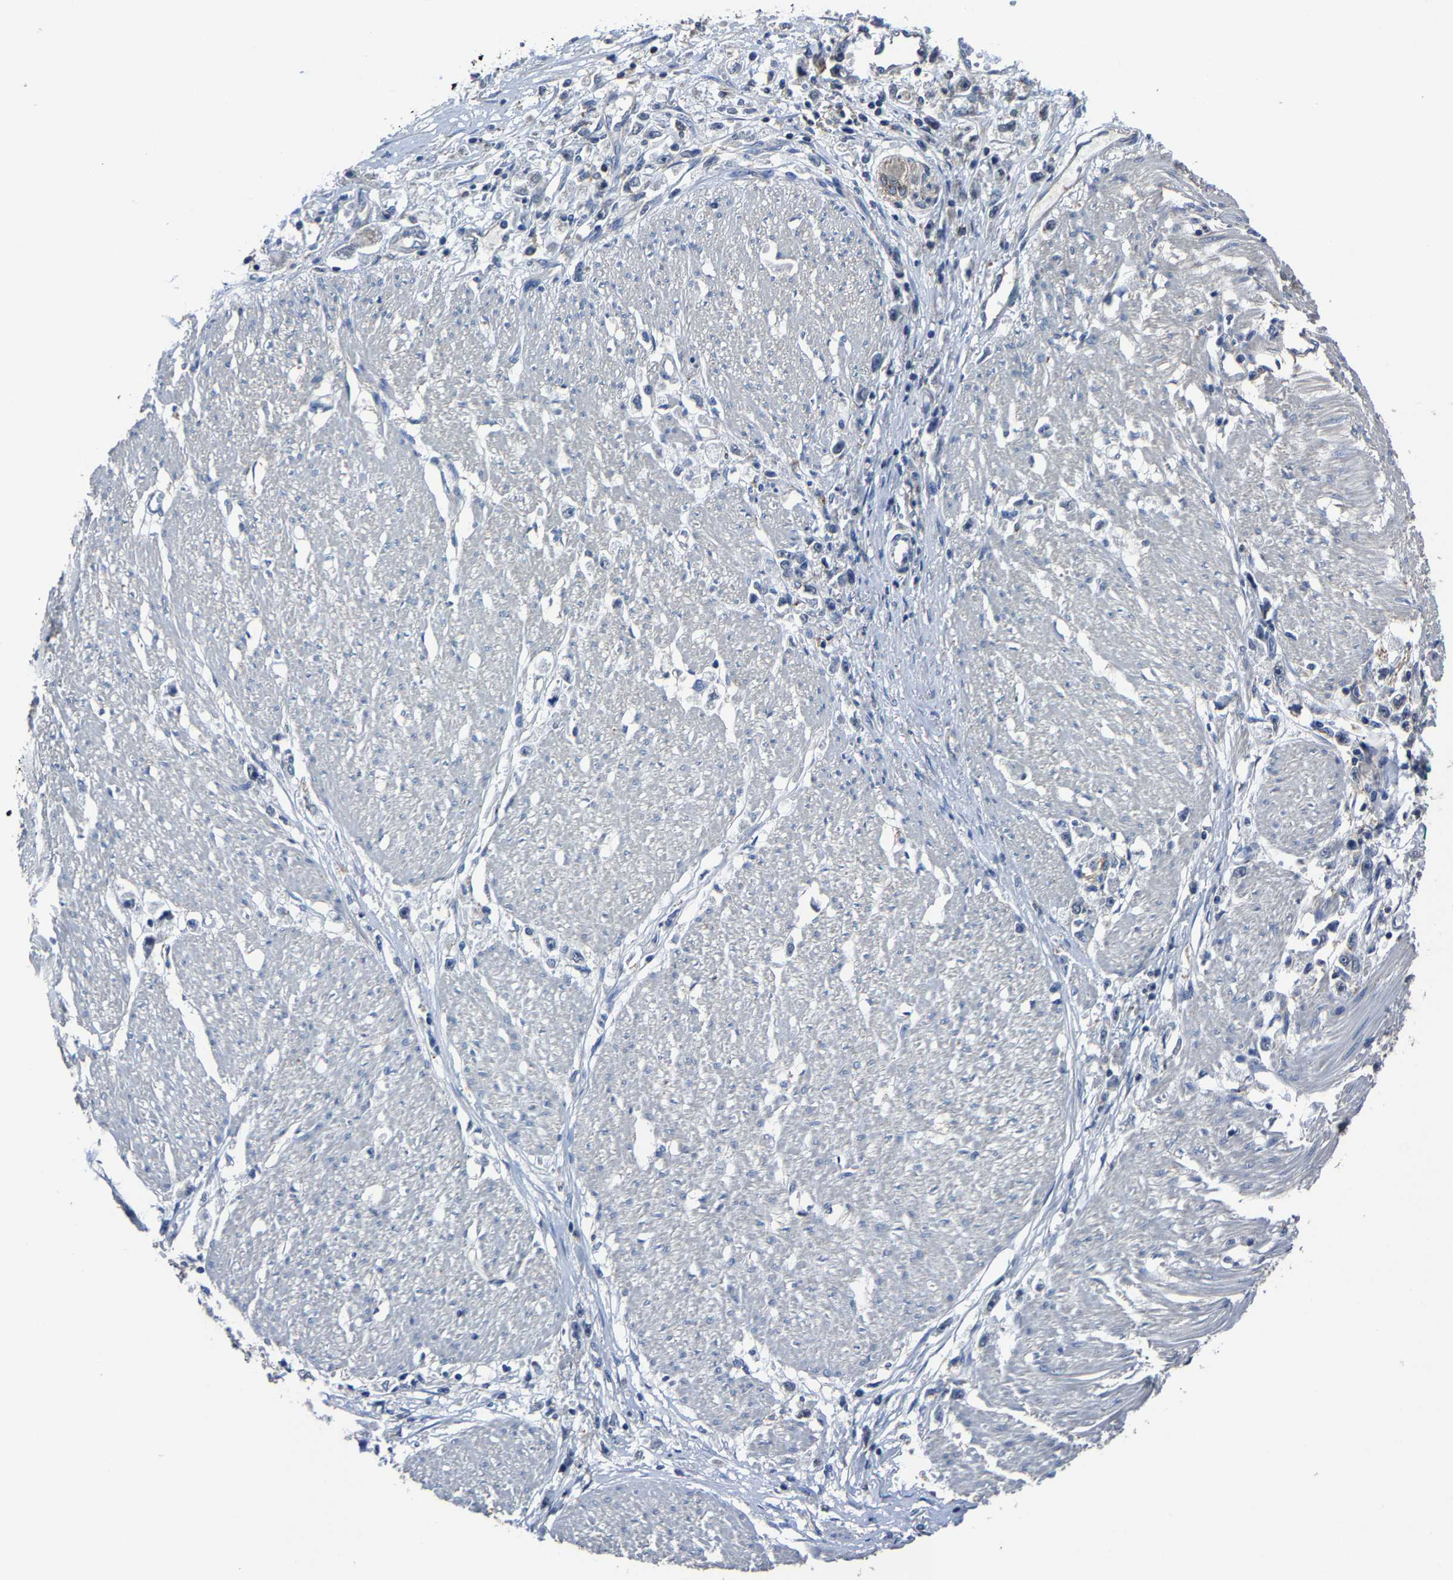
{"staining": {"intensity": "negative", "quantity": "none", "location": "none"}, "tissue": "stomach cancer", "cell_type": "Tumor cells", "image_type": "cancer", "snomed": [{"axis": "morphology", "description": "Adenocarcinoma, NOS"}, {"axis": "topography", "description": "Stomach"}], "caption": "Immunohistochemistry micrograph of neoplastic tissue: human stomach adenocarcinoma stained with DAB exhibits no significant protein positivity in tumor cells.", "gene": "STRBP", "patient": {"sex": "female", "age": 59}}